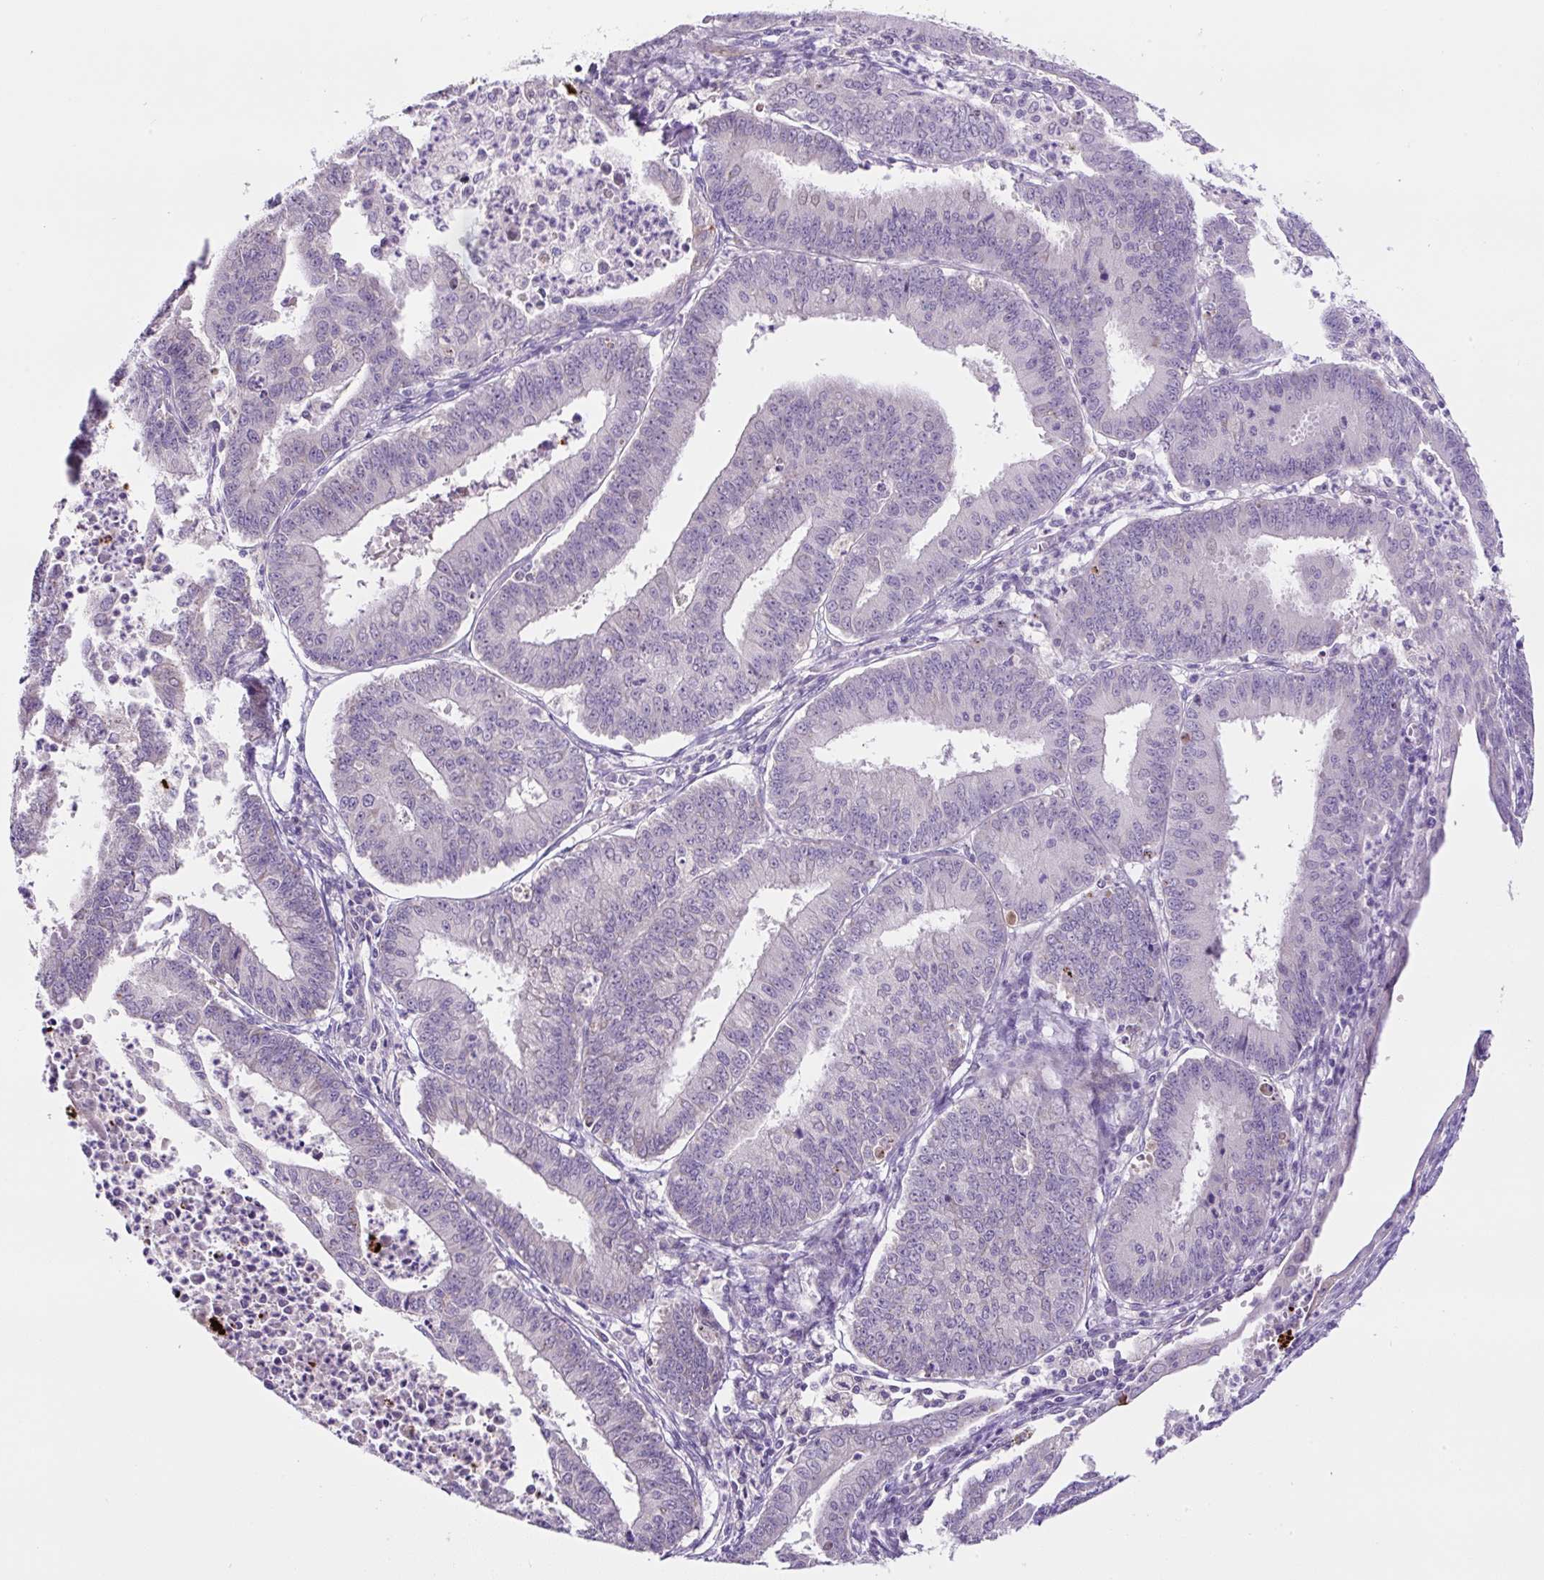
{"staining": {"intensity": "negative", "quantity": "none", "location": "none"}, "tissue": "endometrial cancer", "cell_type": "Tumor cells", "image_type": "cancer", "snomed": [{"axis": "morphology", "description": "Adenocarcinoma, NOS"}, {"axis": "topography", "description": "Endometrium"}], "caption": "Endometrial cancer was stained to show a protein in brown. There is no significant expression in tumor cells.", "gene": "OGDHL", "patient": {"sex": "female", "age": 73}}